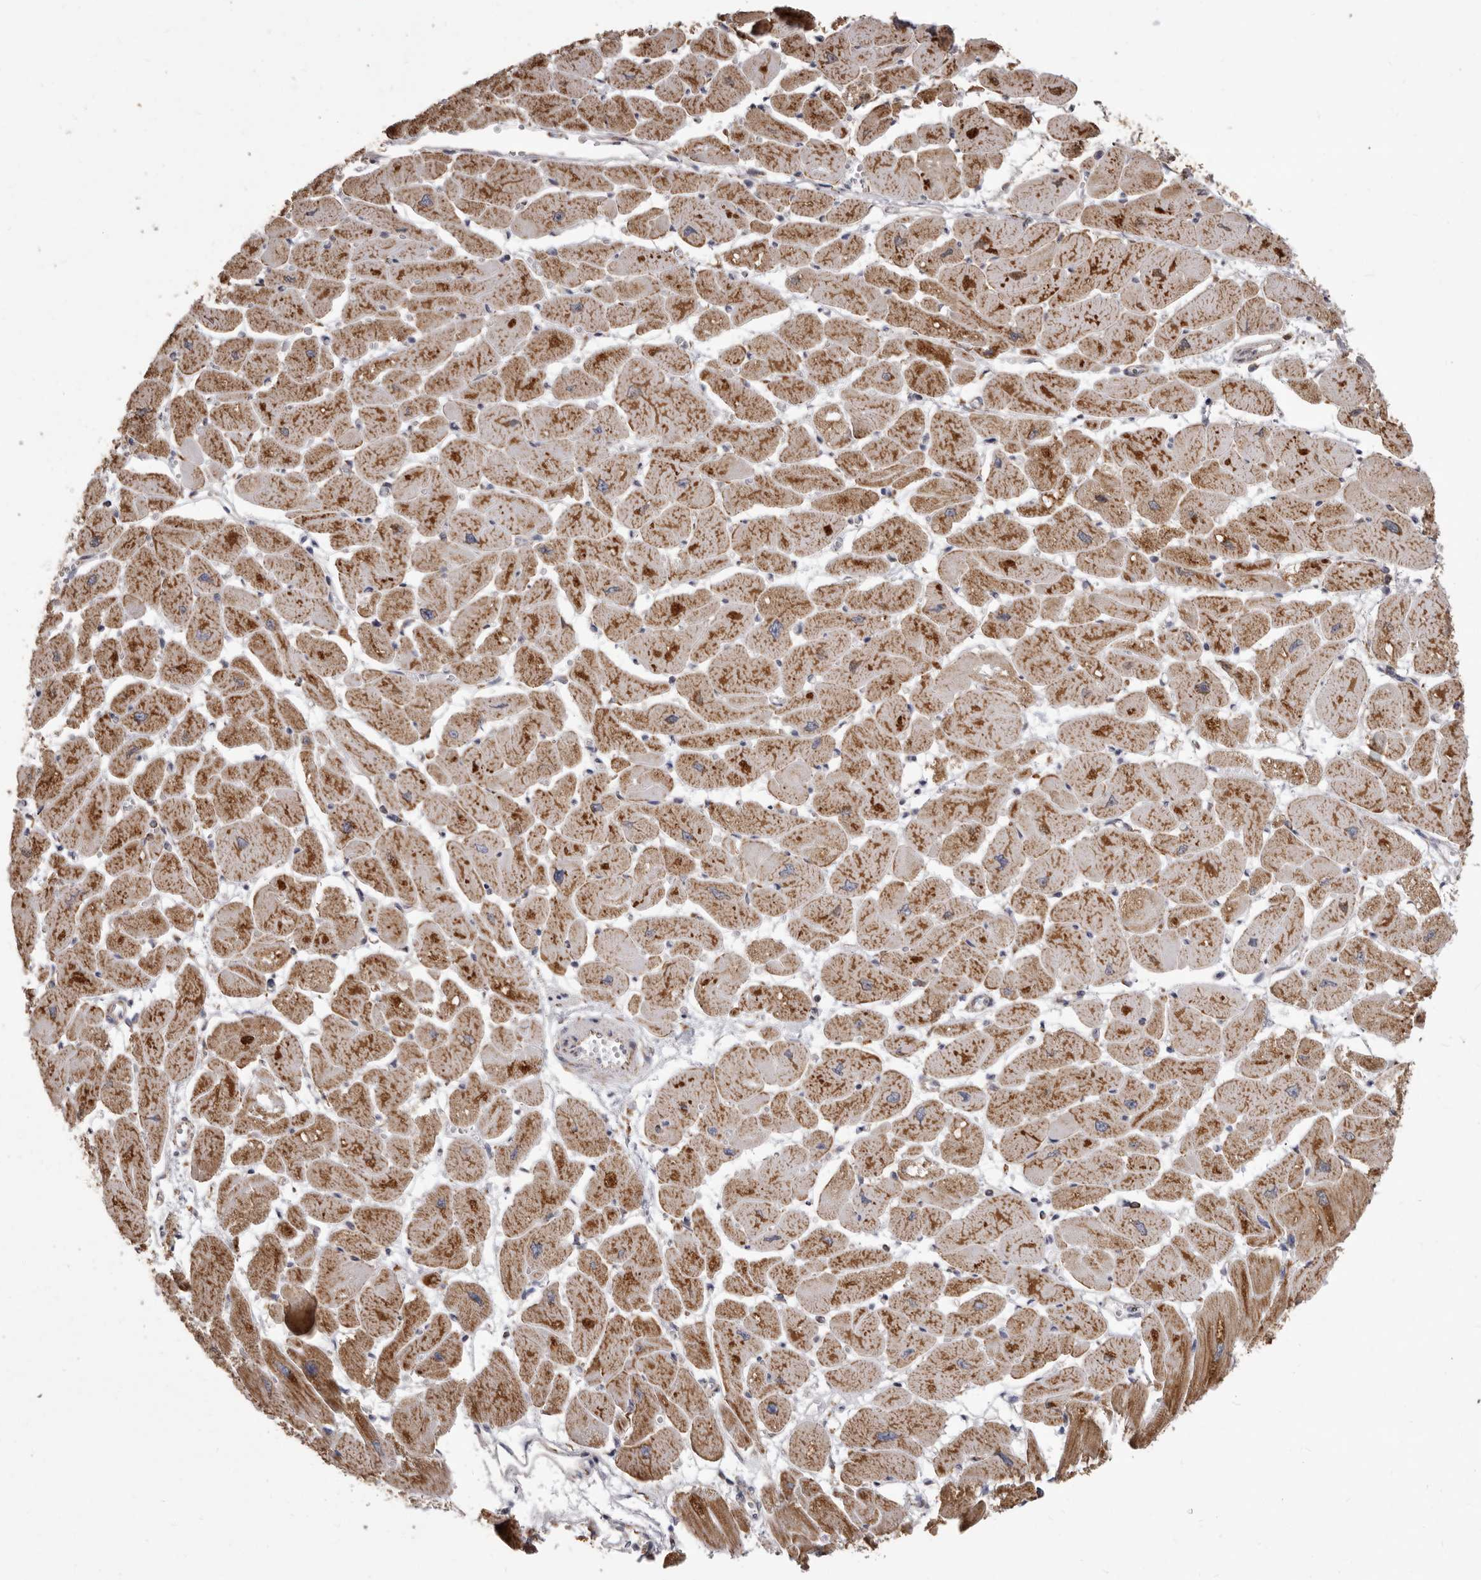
{"staining": {"intensity": "moderate", "quantity": ">75%", "location": "cytoplasmic/membranous"}, "tissue": "heart muscle", "cell_type": "Cardiomyocytes", "image_type": "normal", "snomed": [{"axis": "morphology", "description": "Normal tissue, NOS"}, {"axis": "topography", "description": "Heart"}], "caption": "Immunohistochemical staining of unremarkable human heart muscle demonstrates moderate cytoplasmic/membranous protein expression in about >75% of cardiomyocytes. (DAB (3,3'-diaminobenzidine) IHC with brightfield microscopy, high magnification).", "gene": "CDK5RAP3", "patient": {"sex": "female", "age": 54}}